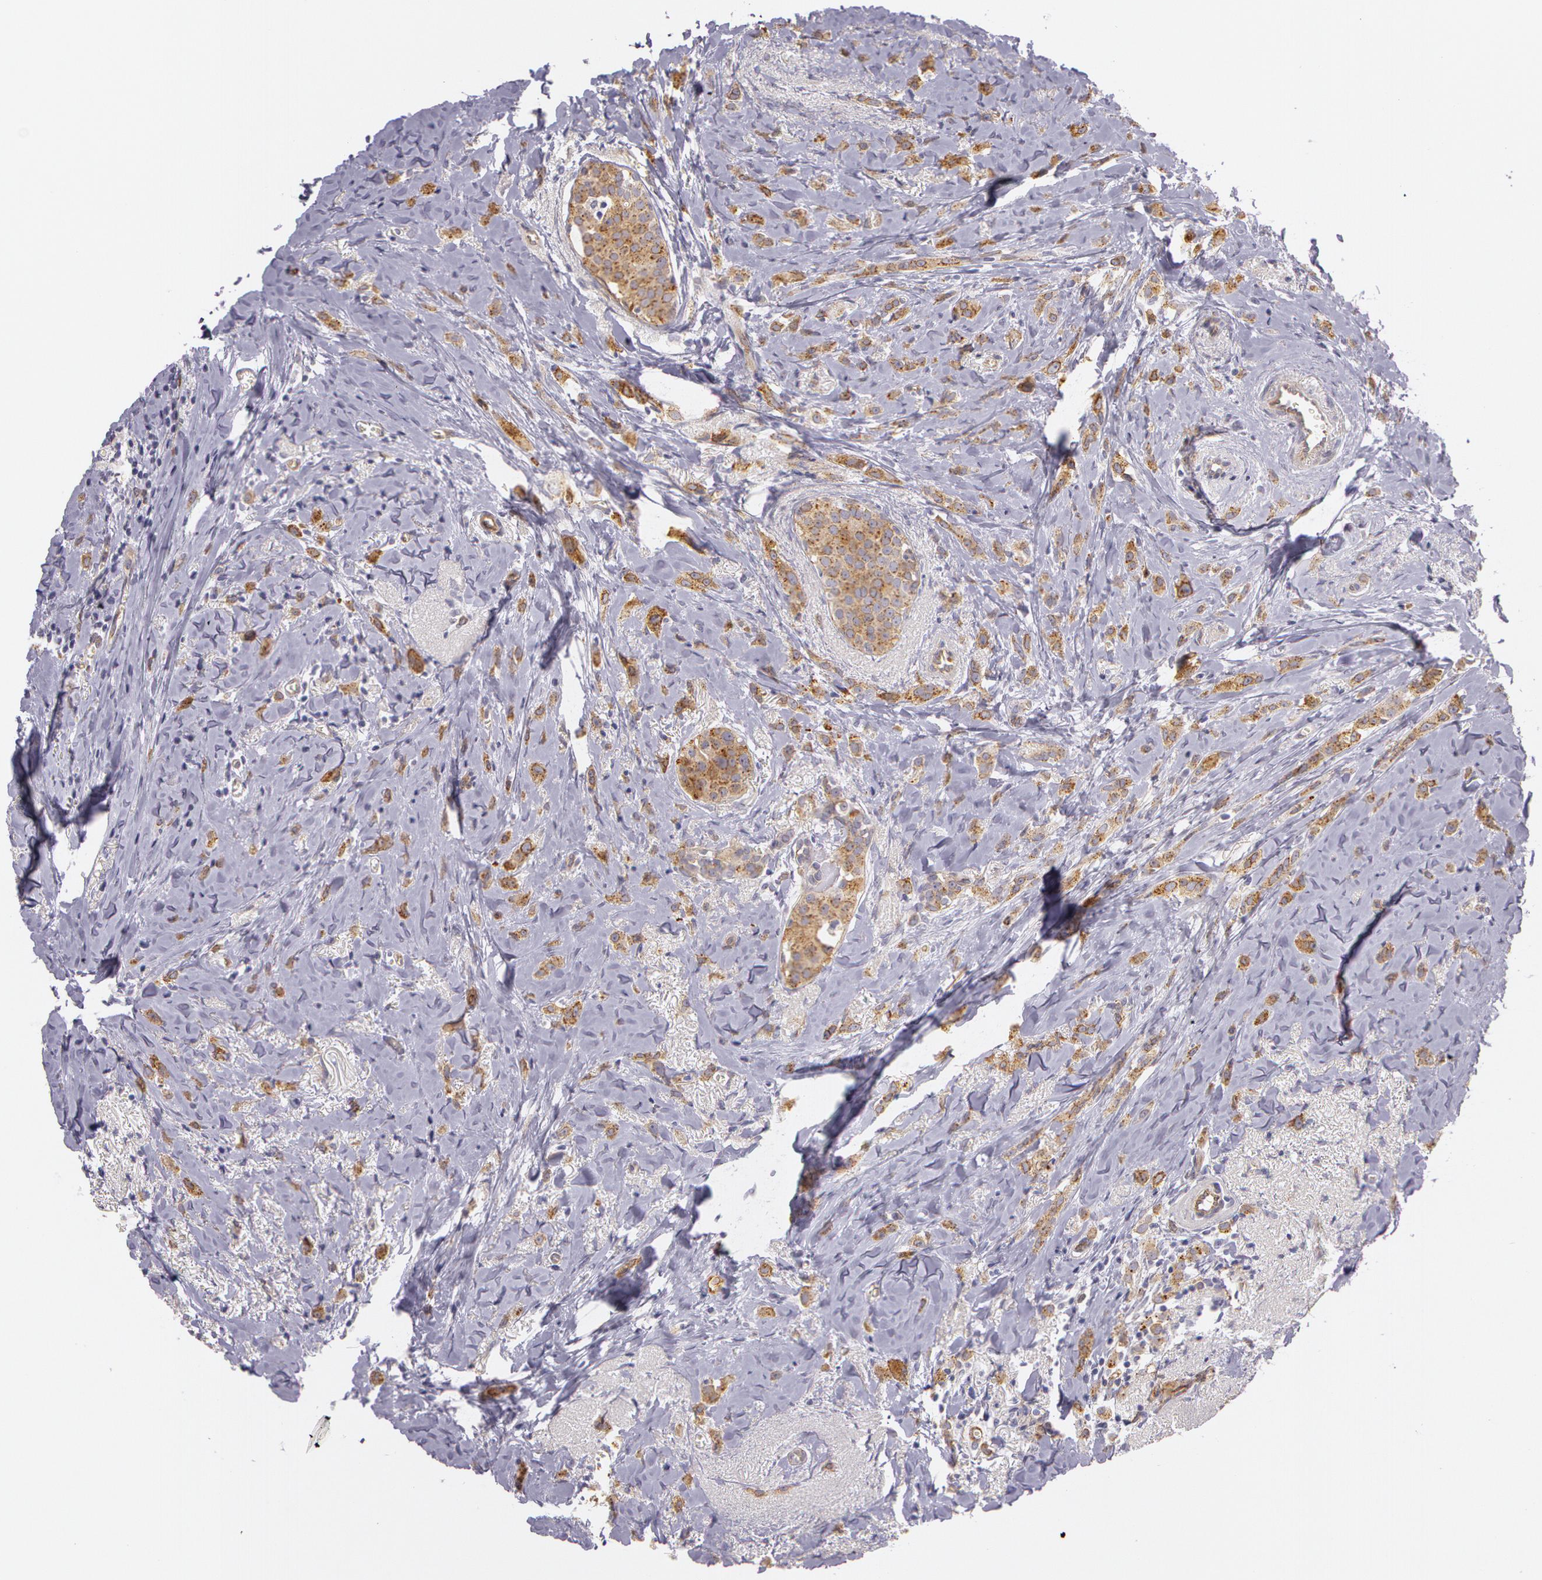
{"staining": {"intensity": "moderate", "quantity": ">75%", "location": "cytoplasmic/membranous"}, "tissue": "breast cancer", "cell_type": "Tumor cells", "image_type": "cancer", "snomed": [{"axis": "morphology", "description": "Lobular carcinoma"}, {"axis": "topography", "description": "Breast"}], "caption": "Immunohistochemistry (IHC) of human breast cancer (lobular carcinoma) demonstrates medium levels of moderate cytoplasmic/membranous positivity in approximately >75% of tumor cells.", "gene": "APP", "patient": {"sex": "female", "age": 57}}